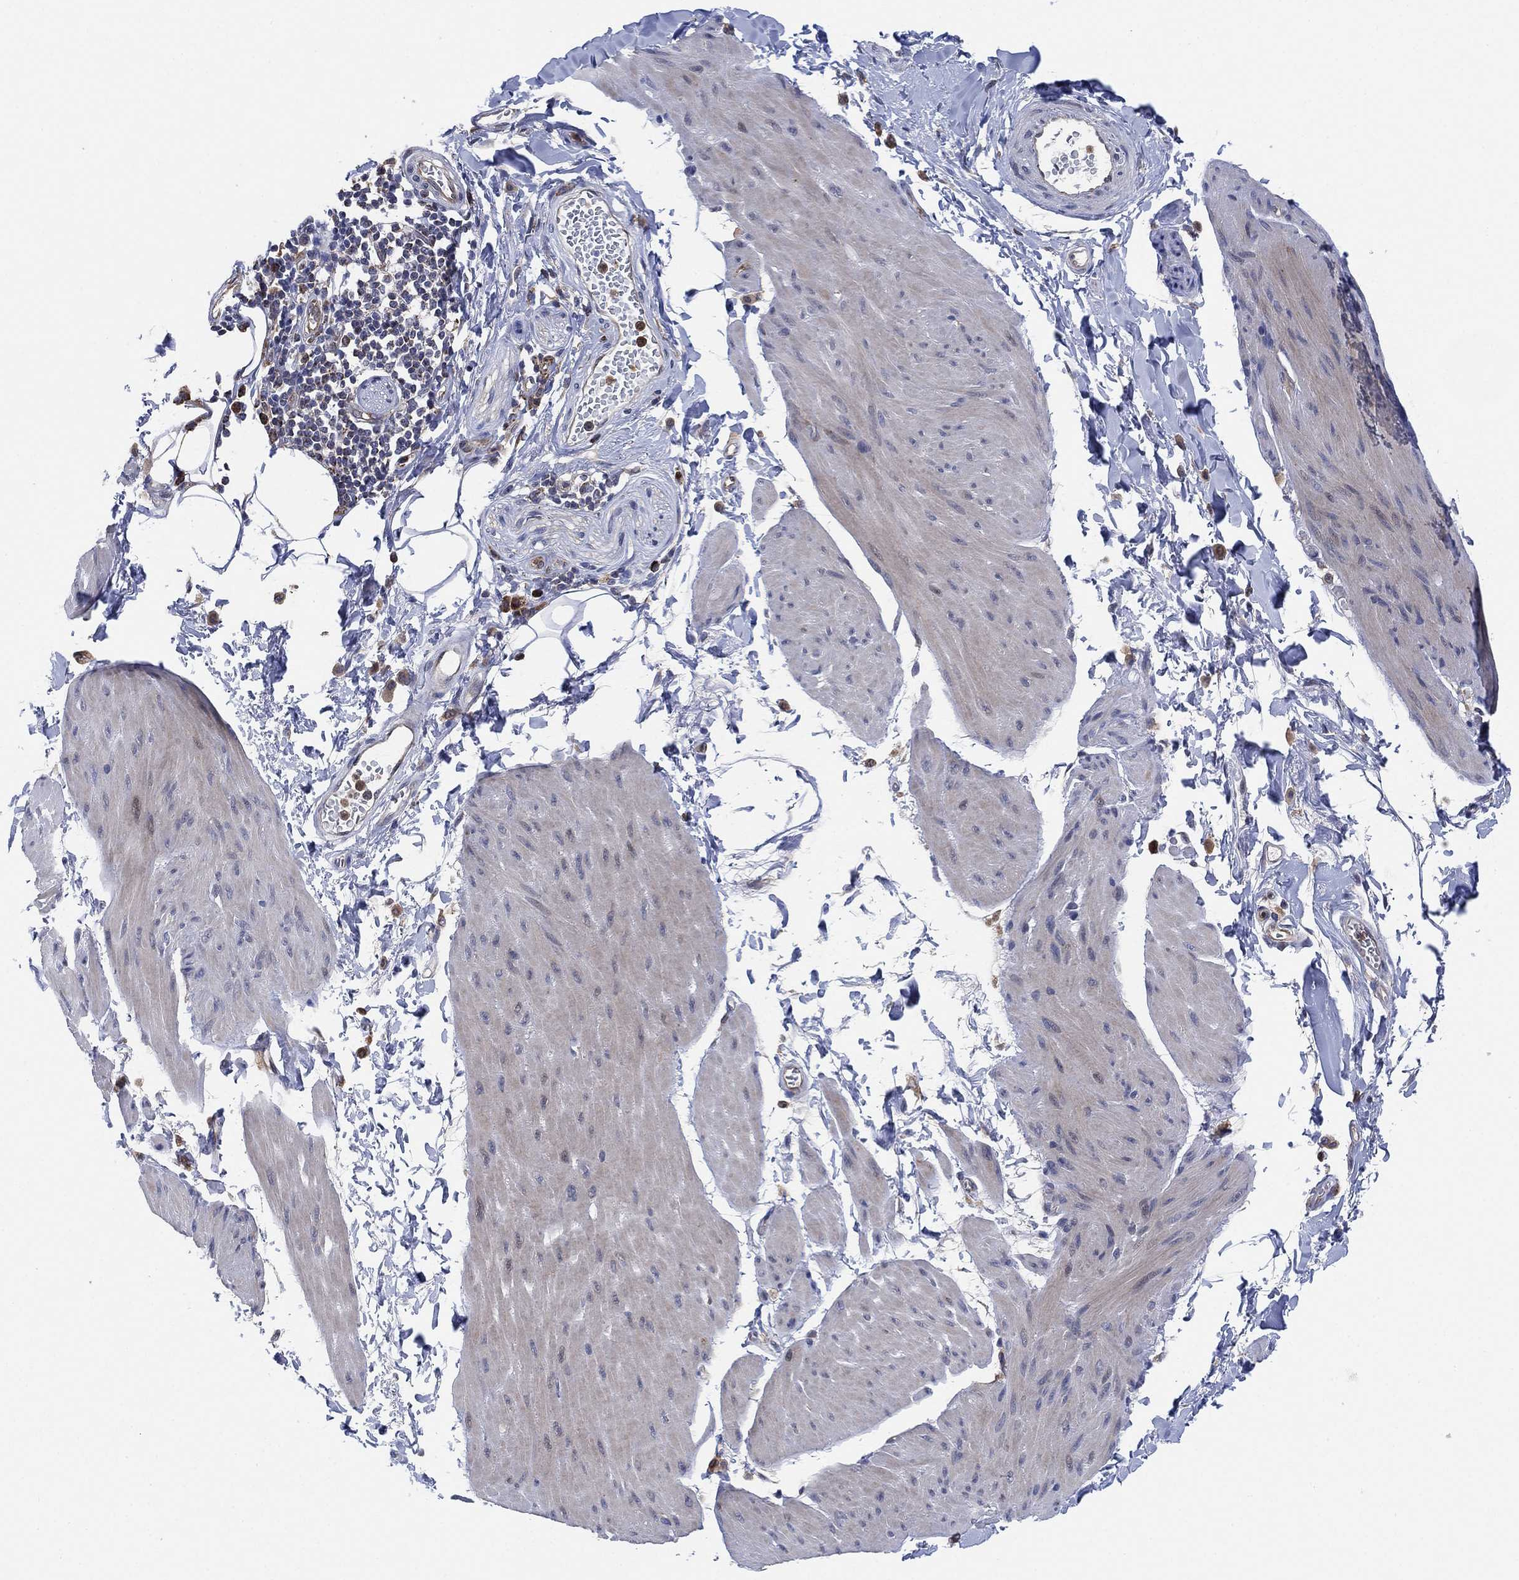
{"staining": {"intensity": "negative", "quantity": "none", "location": "none"}, "tissue": "smooth muscle", "cell_type": "Smooth muscle cells", "image_type": "normal", "snomed": [{"axis": "morphology", "description": "Normal tissue, NOS"}, {"axis": "topography", "description": "Adipose tissue"}, {"axis": "topography", "description": "Smooth muscle"}, {"axis": "topography", "description": "Peripheral nerve tissue"}], "caption": "A high-resolution histopathology image shows immunohistochemistry staining of unremarkable smooth muscle, which demonstrates no significant staining in smooth muscle cells. (DAB (3,3'-diaminobenzidine) IHC visualized using brightfield microscopy, high magnification).", "gene": "FES", "patient": {"sex": "male", "age": 83}}